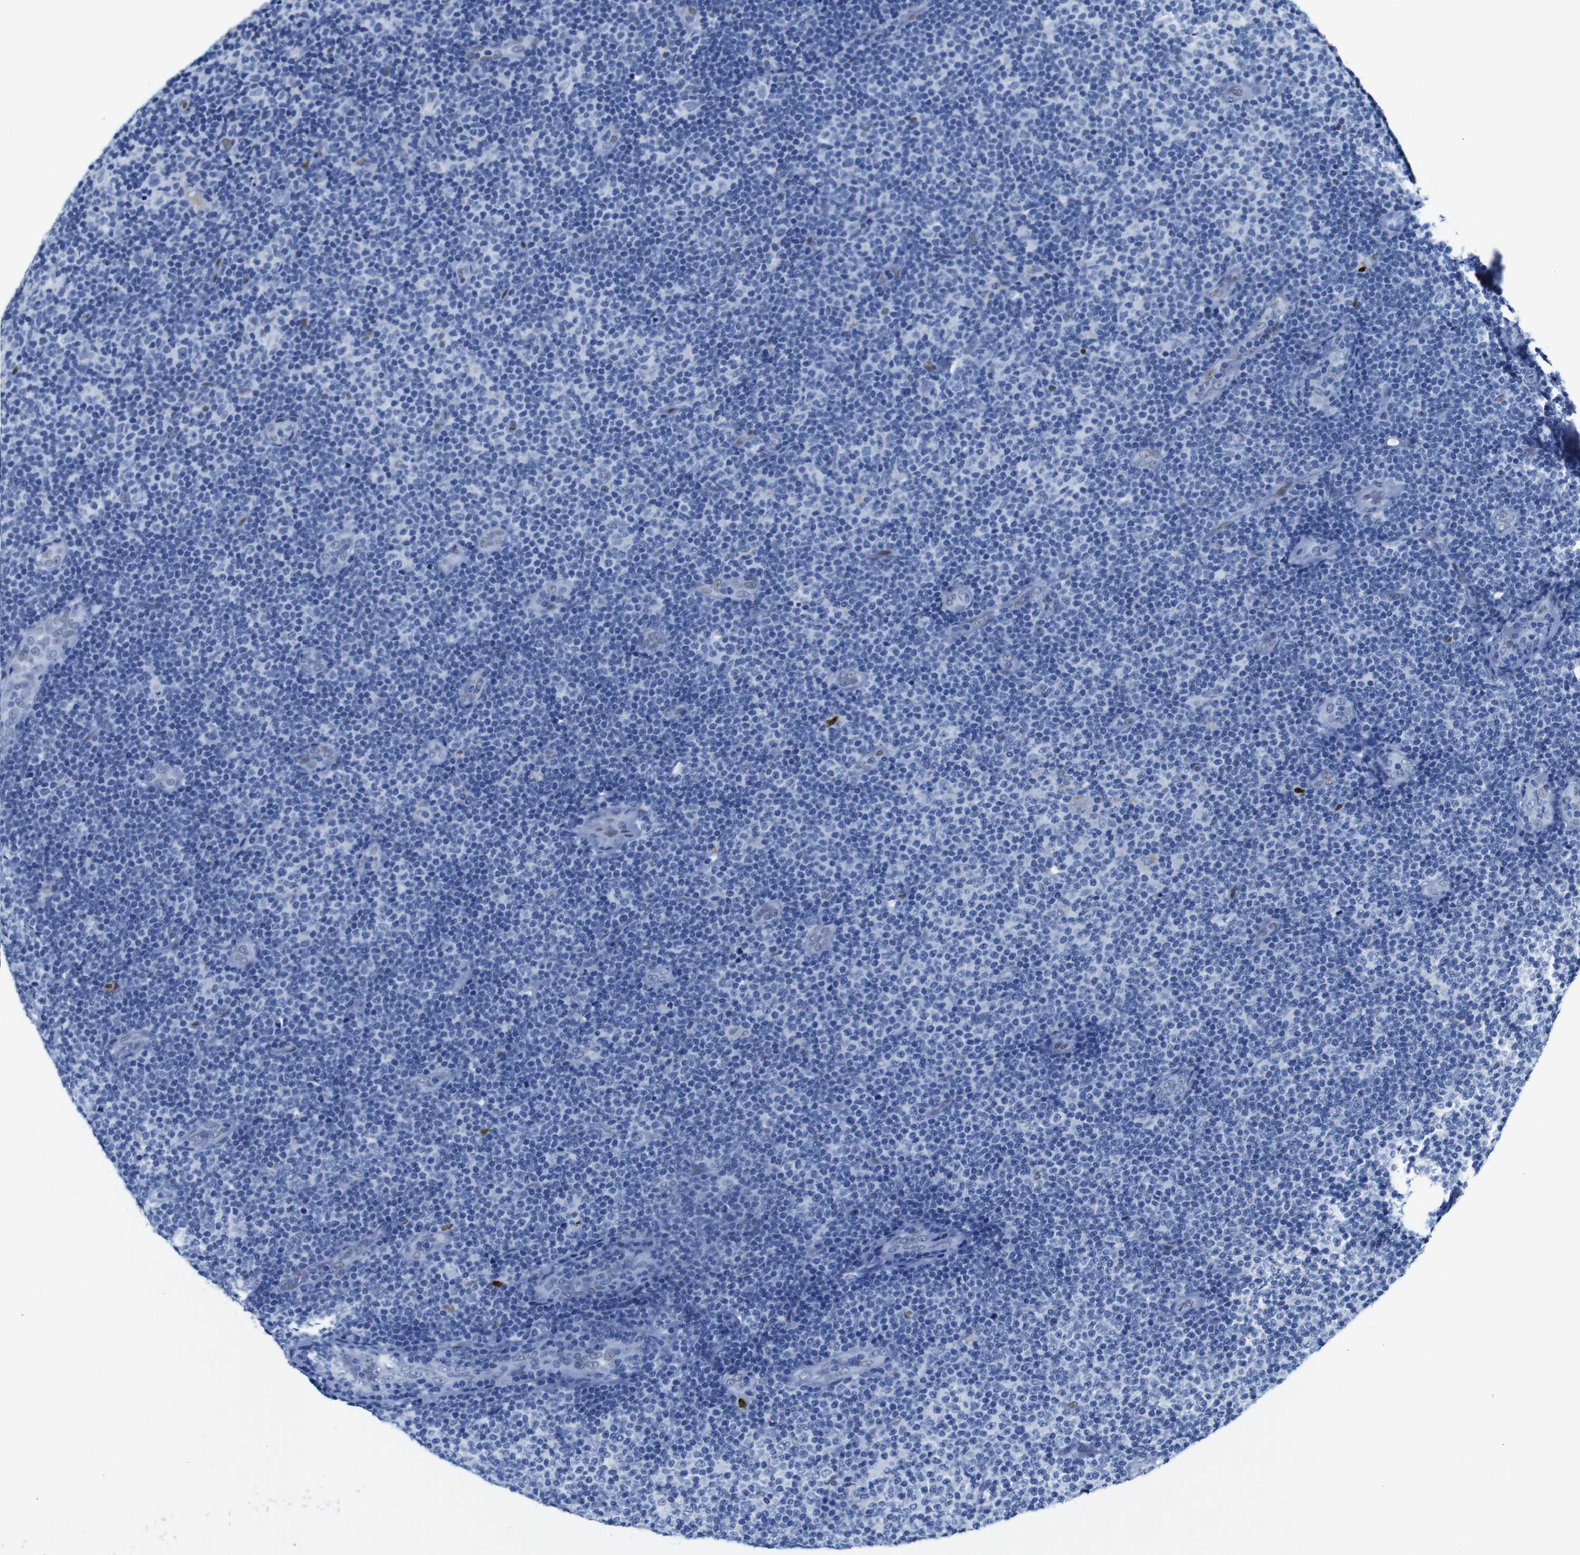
{"staining": {"intensity": "negative", "quantity": "none", "location": "none"}, "tissue": "lymphoma", "cell_type": "Tumor cells", "image_type": "cancer", "snomed": [{"axis": "morphology", "description": "Malignant lymphoma, non-Hodgkin's type, Low grade"}, {"axis": "topography", "description": "Lymph node"}], "caption": "DAB (3,3'-diaminobenzidine) immunohistochemical staining of human lymphoma demonstrates no significant expression in tumor cells.", "gene": "FOSL2", "patient": {"sex": "male", "age": 83}}